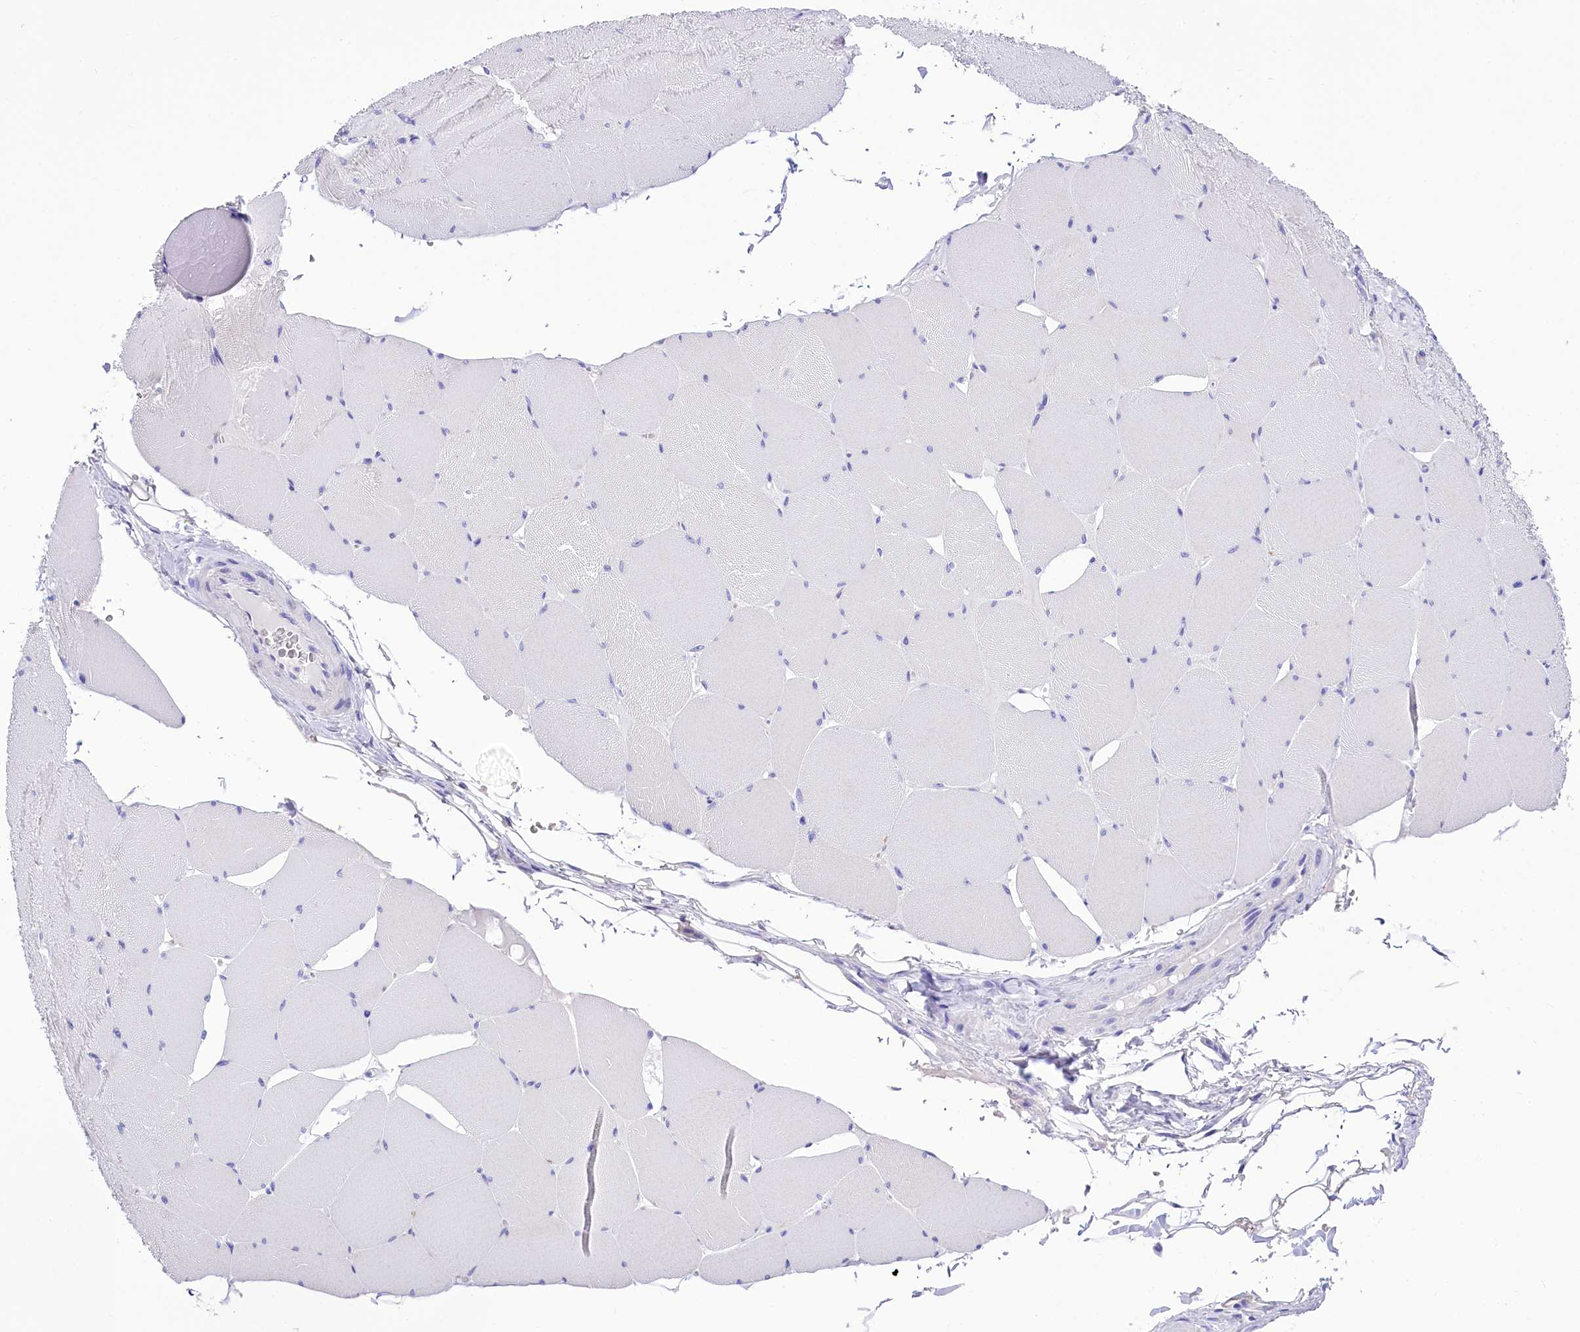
{"staining": {"intensity": "negative", "quantity": "none", "location": "none"}, "tissue": "skeletal muscle", "cell_type": "Myocytes", "image_type": "normal", "snomed": [{"axis": "morphology", "description": "Normal tissue, NOS"}, {"axis": "topography", "description": "Skeletal muscle"}, {"axis": "topography", "description": "Head-Neck"}], "caption": "Immunohistochemical staining of unremarkable human skeletal muscle shows no significant expression in myocytes.", "gene": "TTC36", "patient": {"sex": "male", "age": 66}}